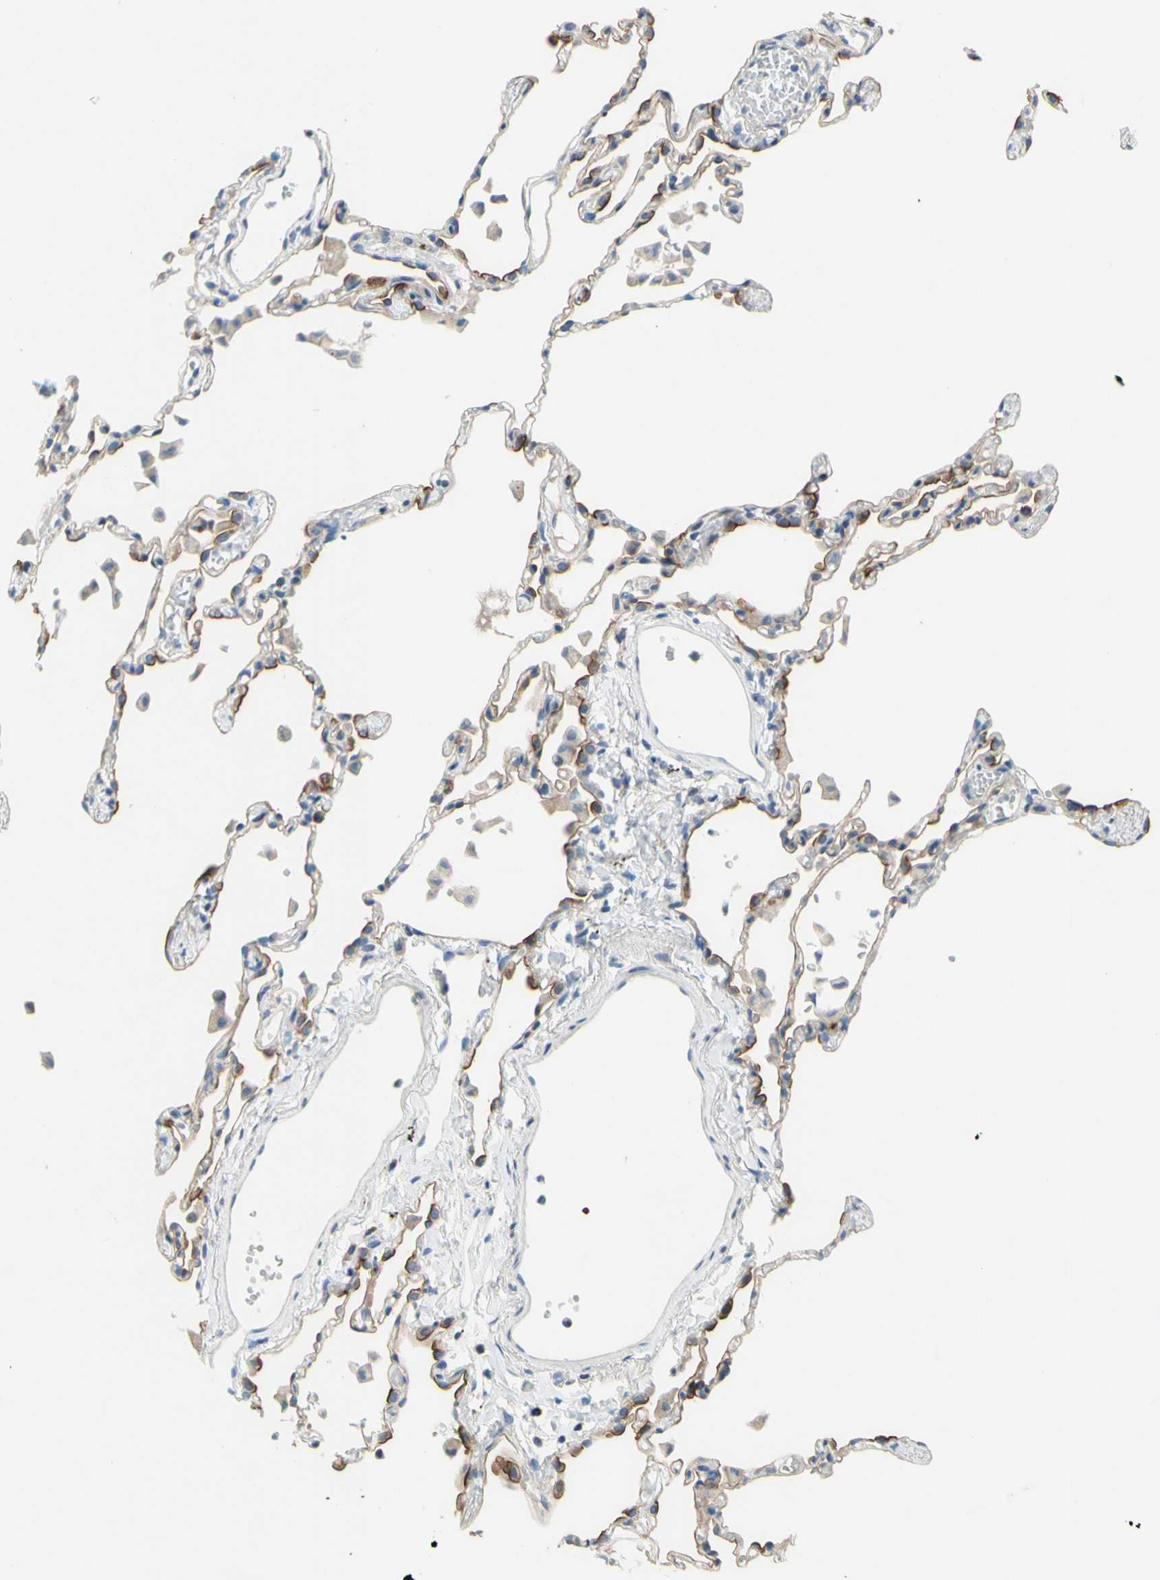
{"staining": {"intensity": "moderate", "quantity": ">75%", "location": "cytoplasmic/membranous"}, "tissue": "lung", "cell_type": "Alveolar cells", "image_type": "normal", "snomed": [{"axis": "morphology", "description": "Normal tissue, NOS"}, {"axis": "topography", "description": "Lung"}], "caption": "This image demonstrates immunohistochemistry (IHC) staining of benign lung, with medium moderate cytoplasmic/membranous positivity in approximately >75% of alveolar cells.", "gene": "MUC1", "patient": {"sex": "female", "age": 49}}